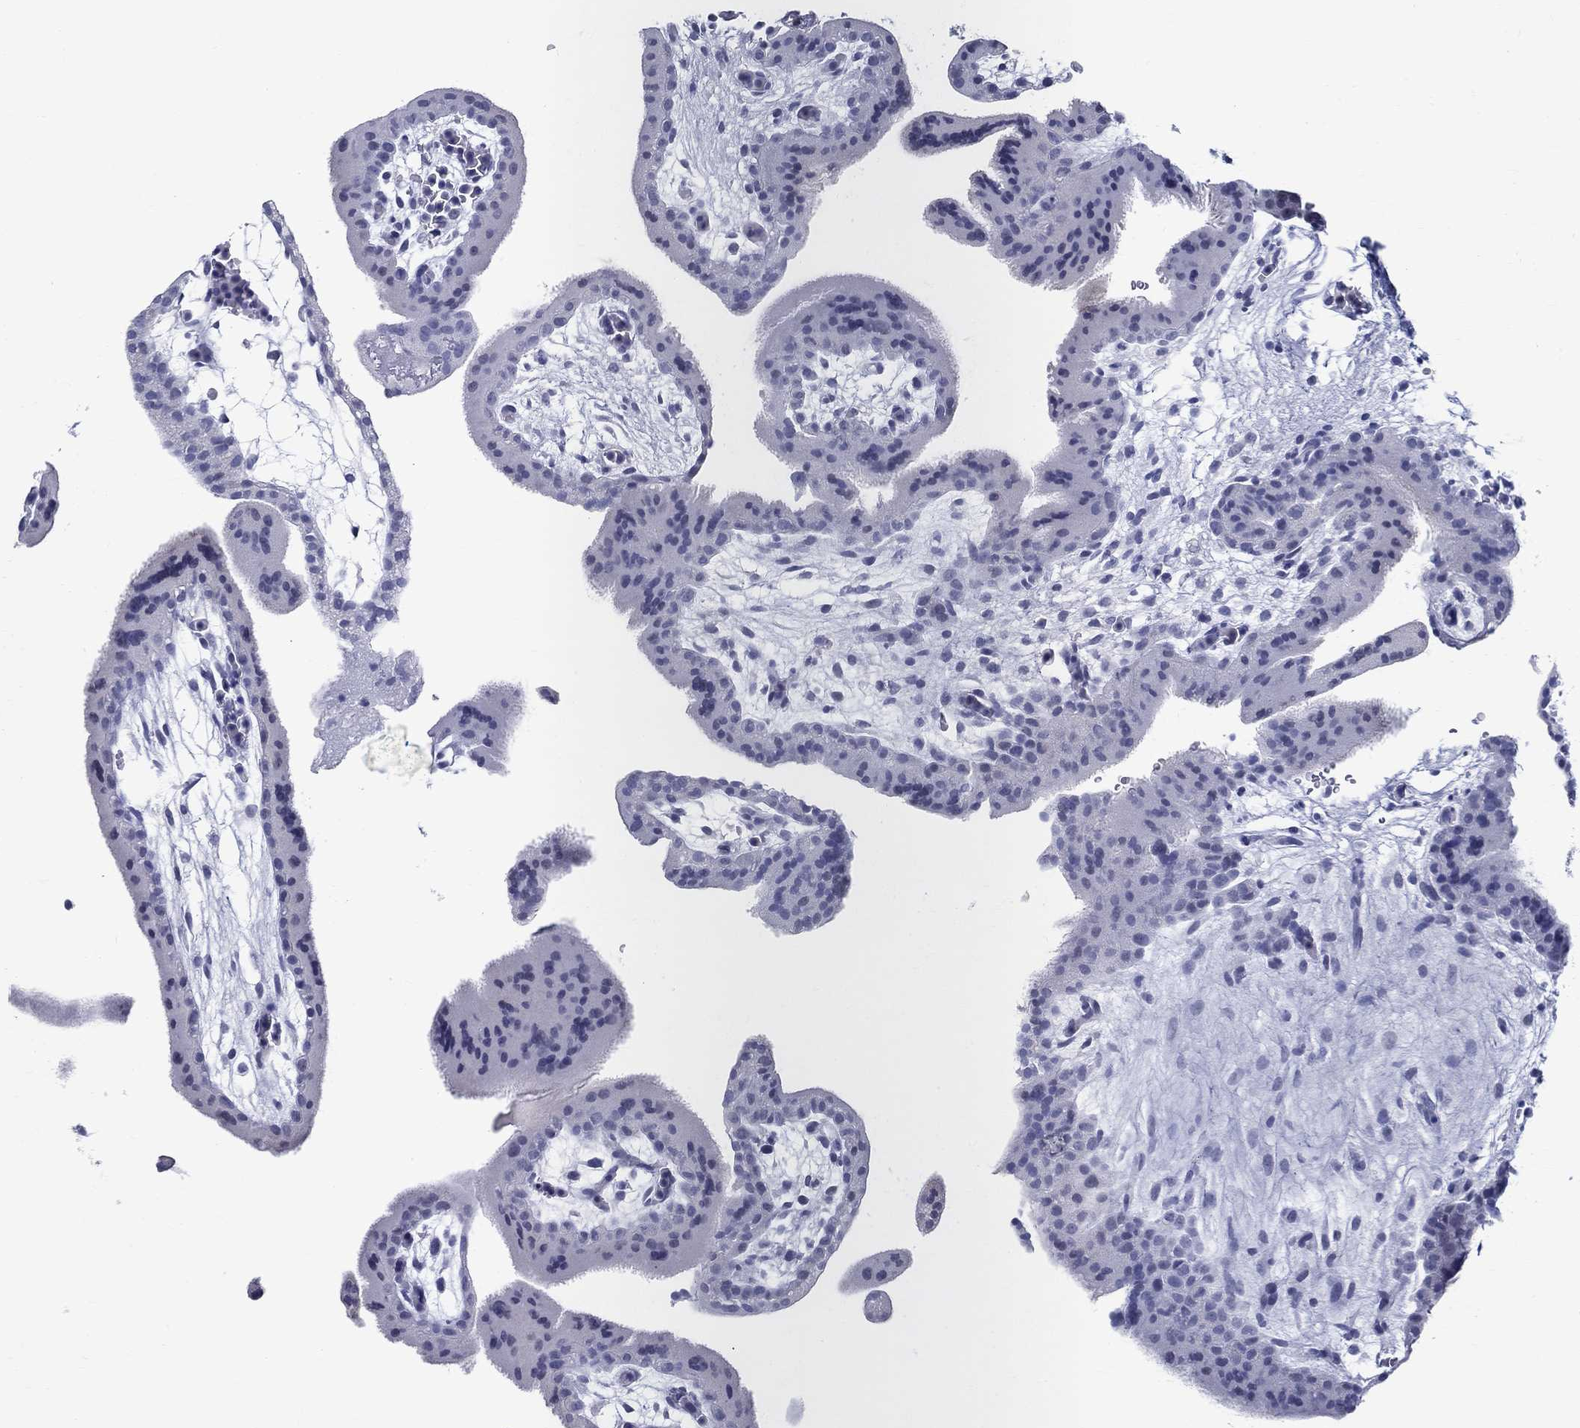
{"staining": {"intensity": "negative", "quantity": "none", "location": "none"}, "tissue": "placenta", "cell_type": "Decidual cells", "image_type": "normal", "snomed": [{"axis": "morphology", "description": "Normal tissue, NOS"}, {"axis": "topography", "description": "Placenta"}], "caption": "Placenta stained for a protein using immunohistochemistry displays no staining decidual cells.", "gene": "BSPRY", "patient": {"sex": "female", "age": 19}}